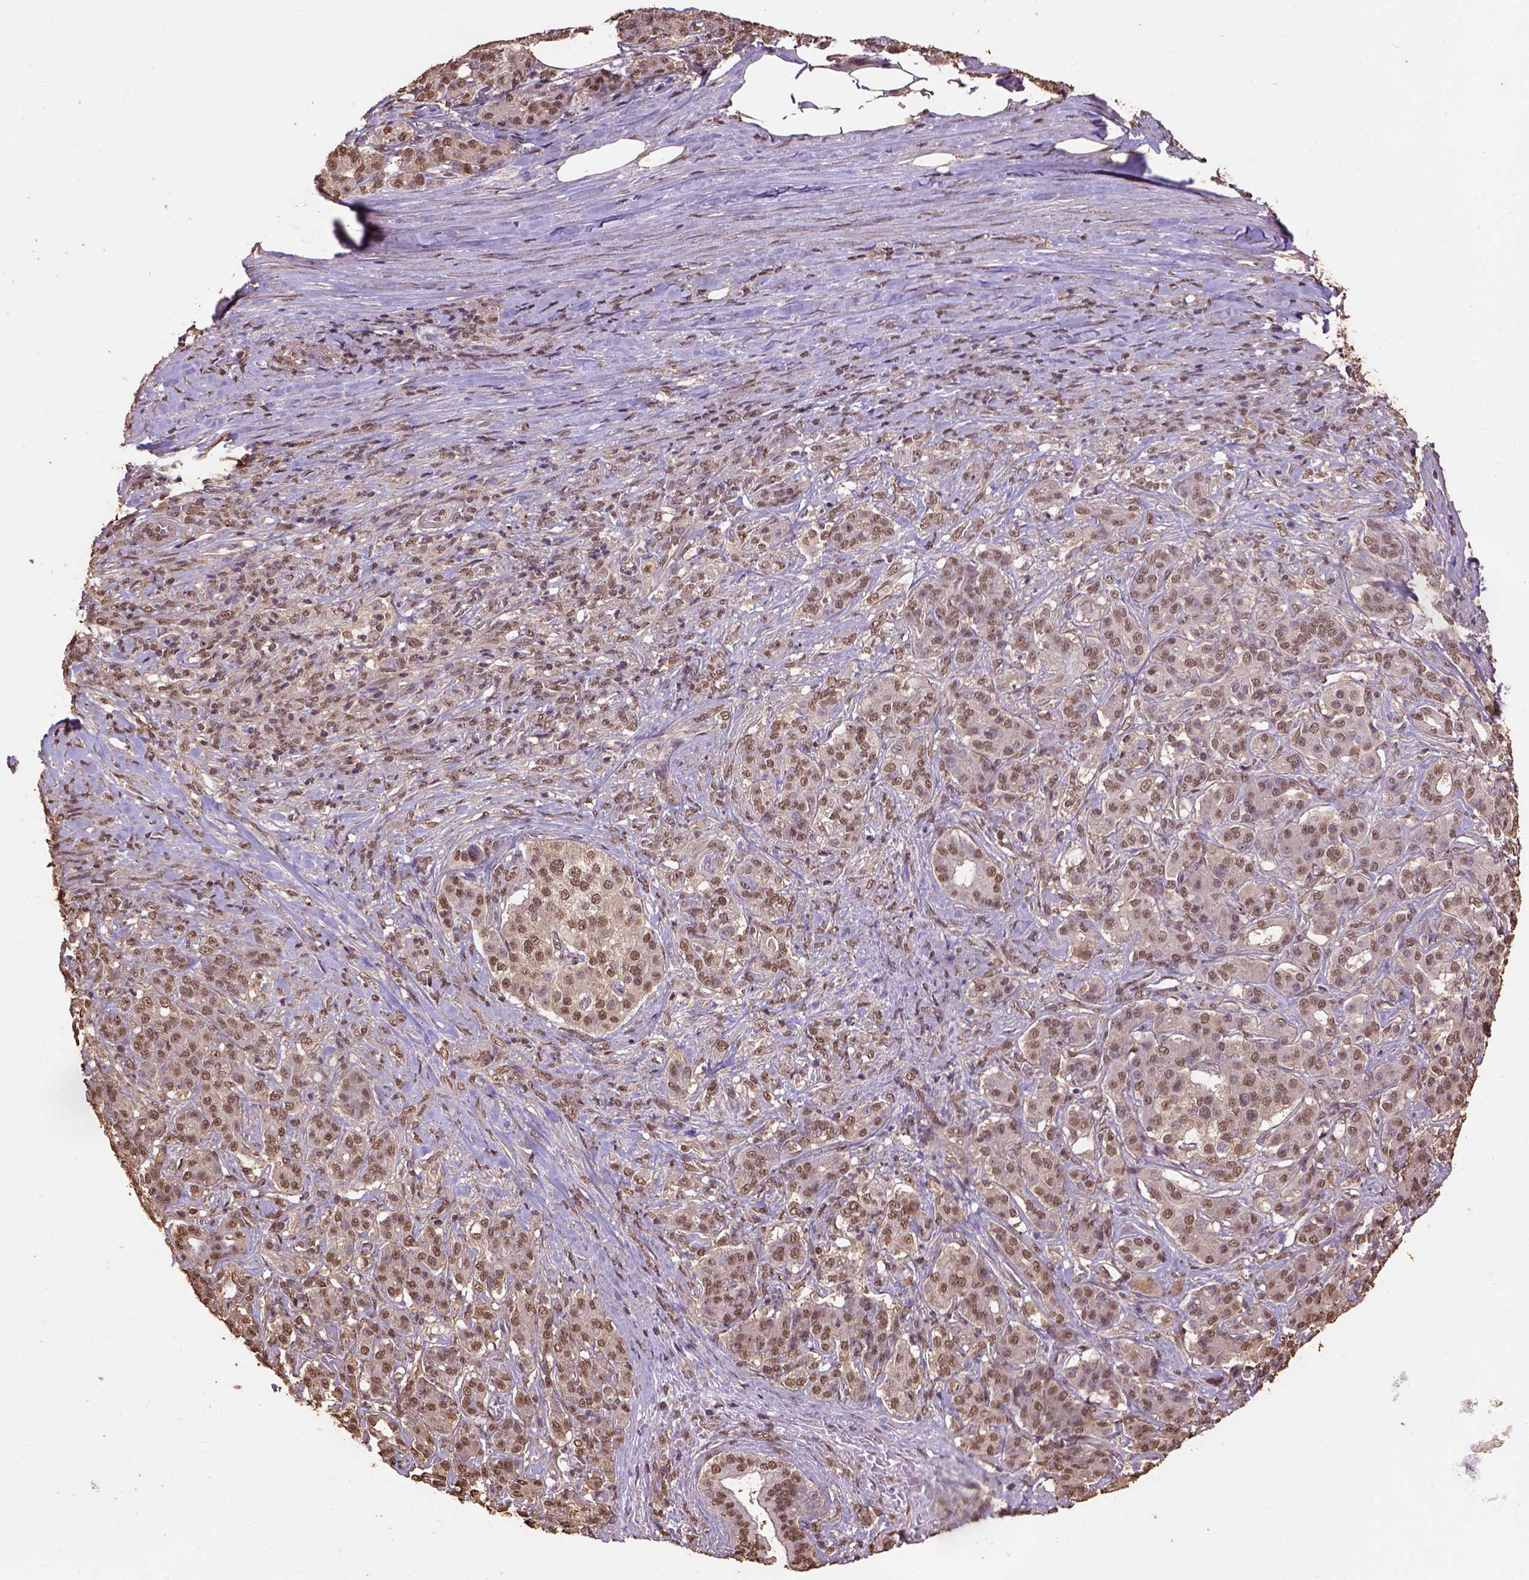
{"staining": {"intensity": "moderate", "quantity": ">75%", "location": "nuclear"}, "tissue": "pancreatic cancer", "cell_type": "Tumor cells", "image_type": "cancer", "snomed": [{"axis": "morphology", "description": "Normal tissue, NOS"}, {"axis": "morphology", "description": "Inflammation, NOS"}, {"axis": "morphology", "description": "Adenocarcinoma, NOS"}, {"axis": "topography", "description": "Pancreas"}], "caption": "Pancreatic cancer (adenocarcinoma) stained for a protein displays moderate nuclear positivity in tumor cells.", "gene": "CSTF2T", "patient": {"sex": "male", "age": 57}}